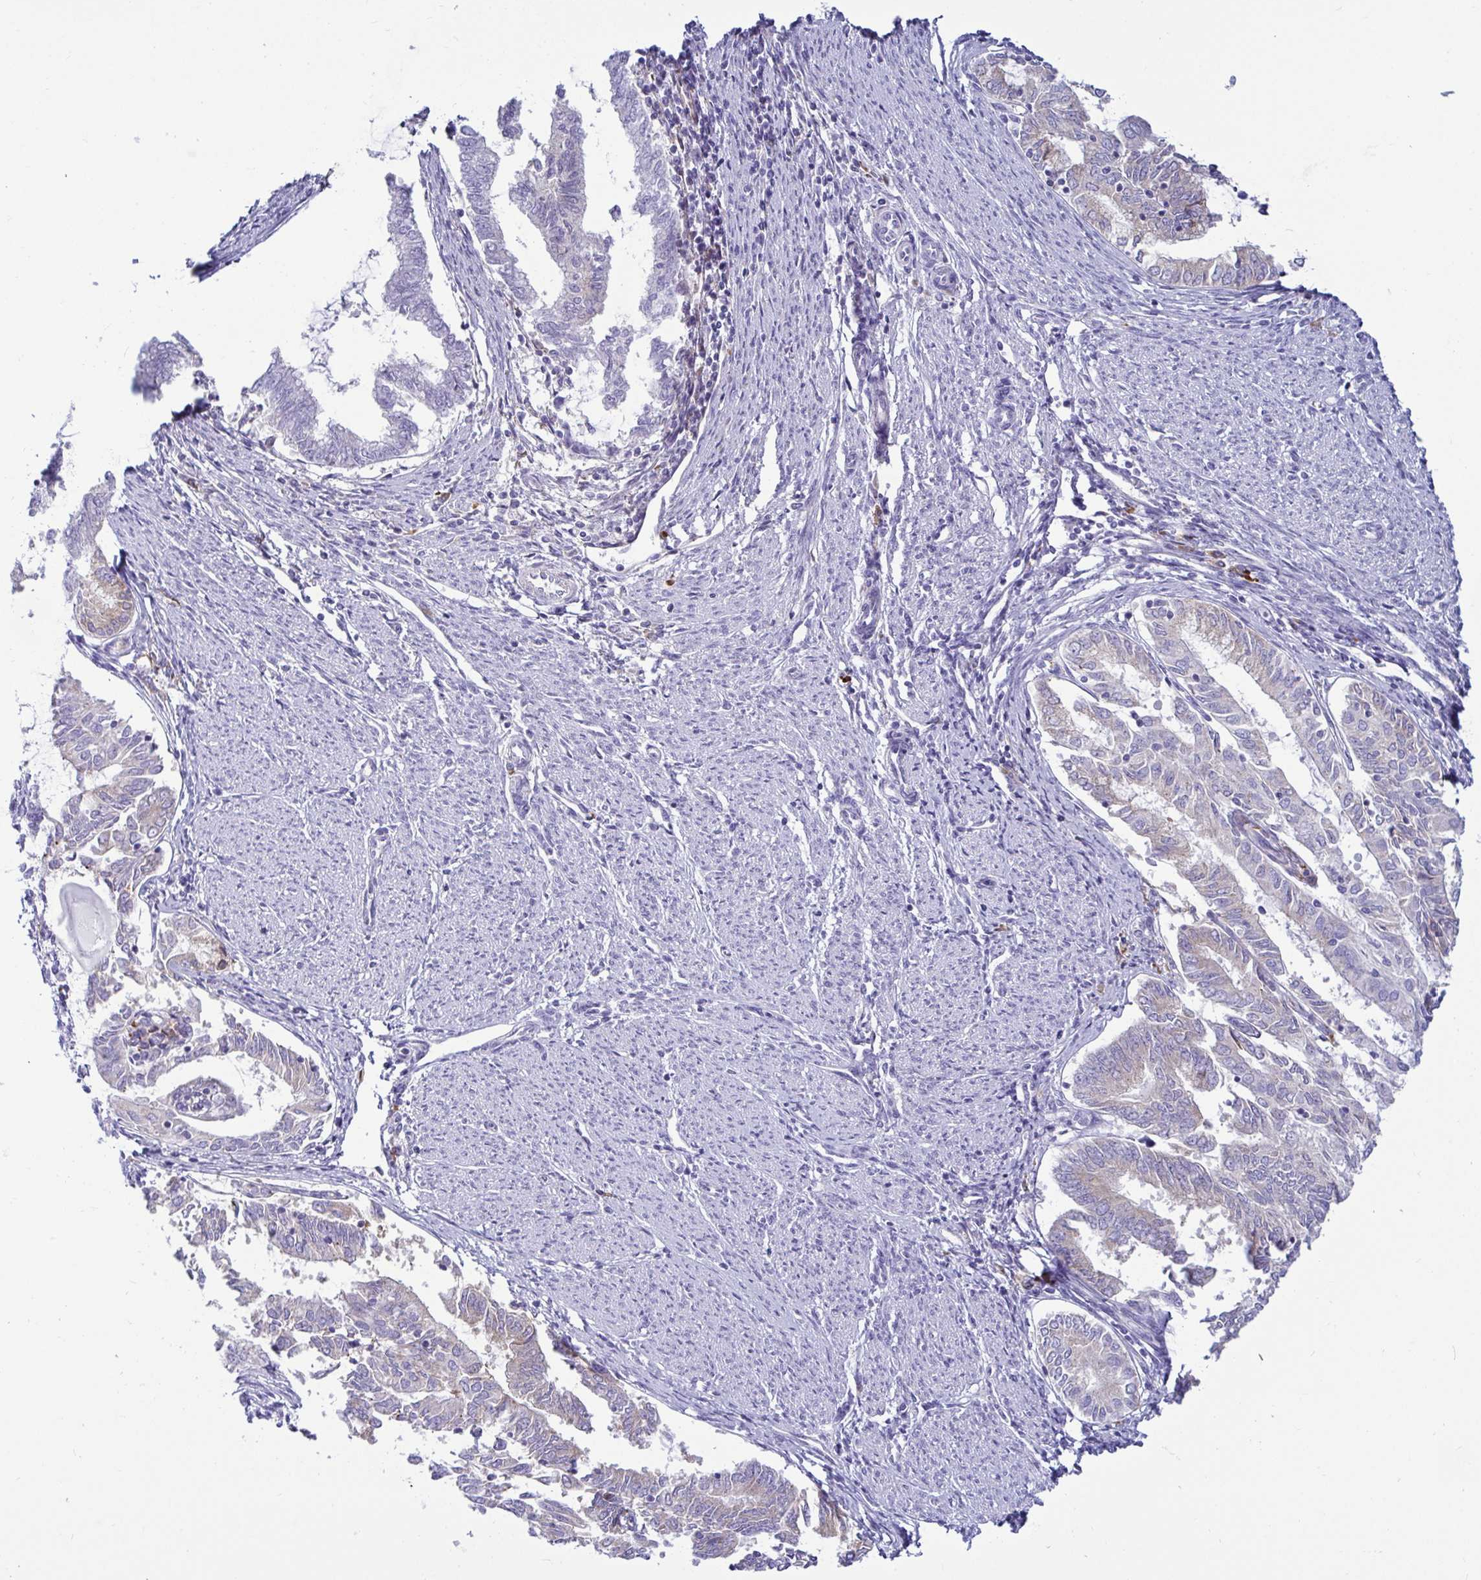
{"staining": {"intensity": "negative", "quantity": "none", "location": "none"}, "tissue": "endometrial cancer", "cell_type": "Tumor cells", "image_type": "cancer", "snomed": [{"axis": "morphology", "description": "Adenocarcinoma, NOS"}, {"axis": "topography", "description": "Endometrium"}], "caption": "An image of endometrial cancer stained for a protein reveals no brown staining in tumor cells.", "gene": "TFPI2", "patient": {"sex": "female", "age": 79}}